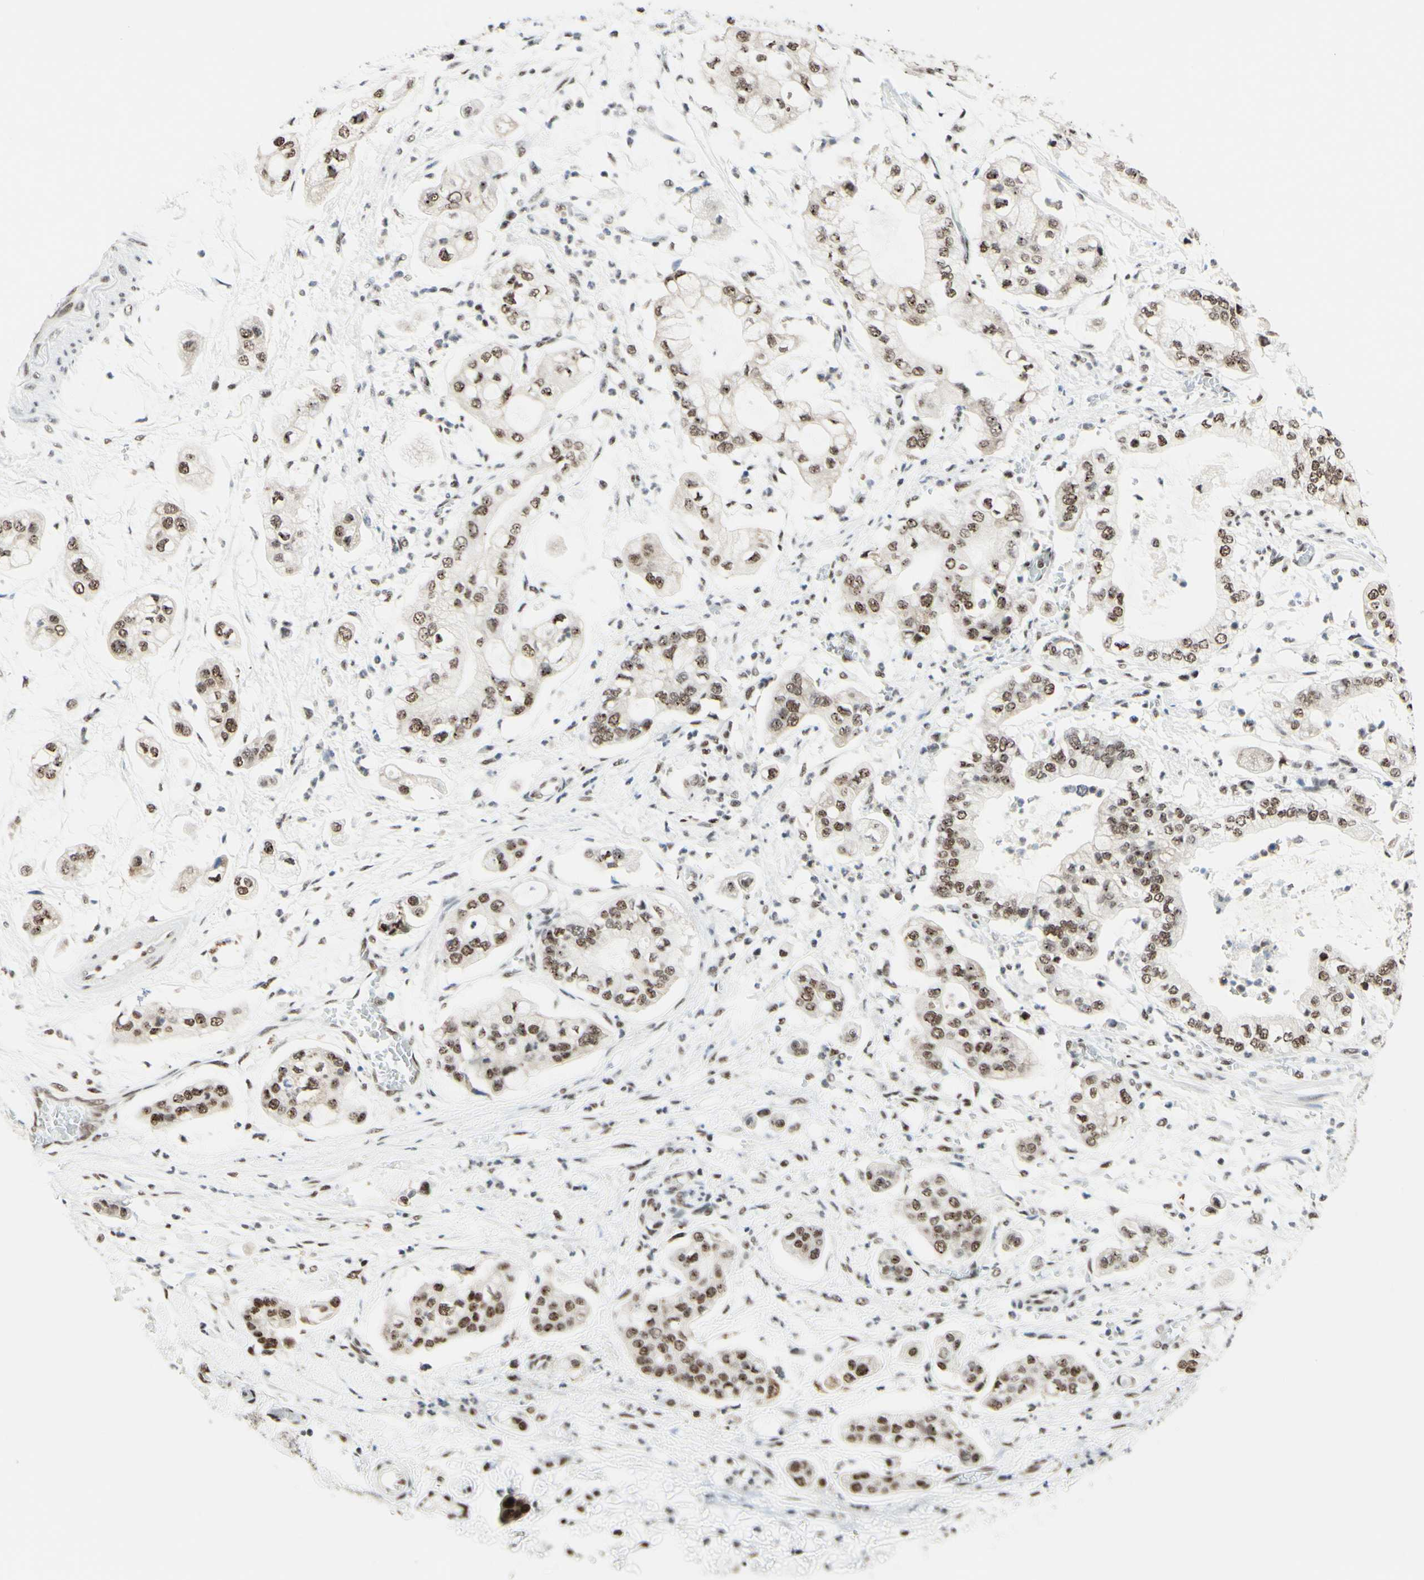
{"staining": {"intensity": "moderate", "quantity": ">75%", "location": "cytoplasmic/membranous,nuclear"}, "tissue": "stomach cancer", "cell_type": "Tumor cells", "image_type": "cancer", "snomed": [{"axis": "morphology", "description": "Adenocarcinoma, NOS"}, {"axis": "topography", "description": "Stomach"}], "caption": "Immunohistochemical staining of human adenocarcinoma (stomach) shows medium levels of moderate cytoplasmic/membranous and nuclear protein positivity in approximately >75% of tumor cells.", "gene": "WTAP", "patient": {"sex": "male", "age": 76}}